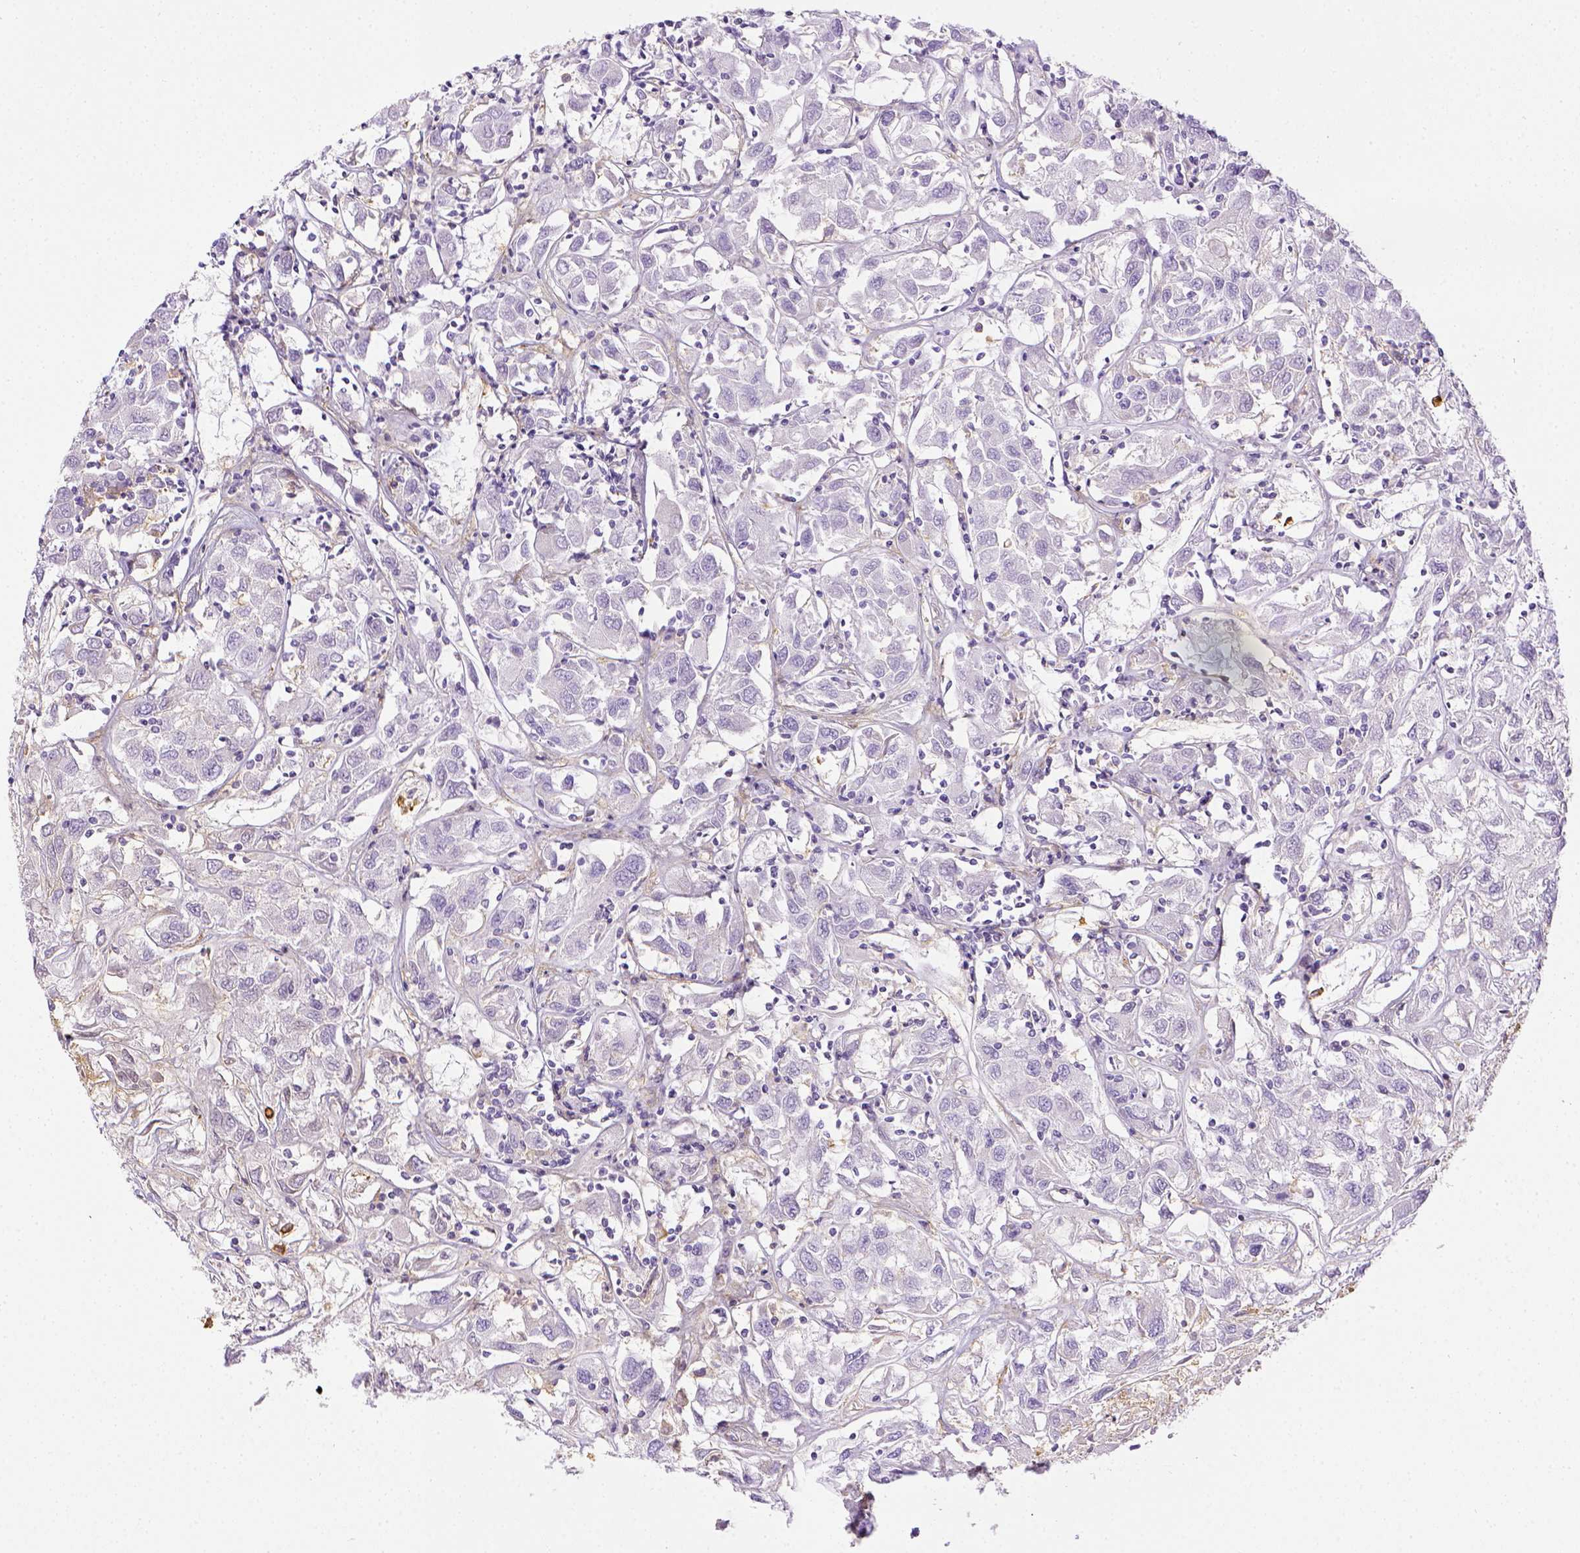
{"staining": {"intensity": "negative", "quantity": "none", "location": "none"}, "tissue": "renal cancer", "cell_type": "Tumor cells", "image_type": "cancer", "snomed": [{"axis": "morphology", "description": "Adenocarcinoma, NOS"}, {"axis": "topography", "description": "Kidney"}], "caption": "The immunohistochemistry (IHC) photomicrograph has no significant expression in tumor cells of renal adenocarcinoma tissue.", "gene": "ITGAM", "patient": {"sex": "female", "age": 76}}